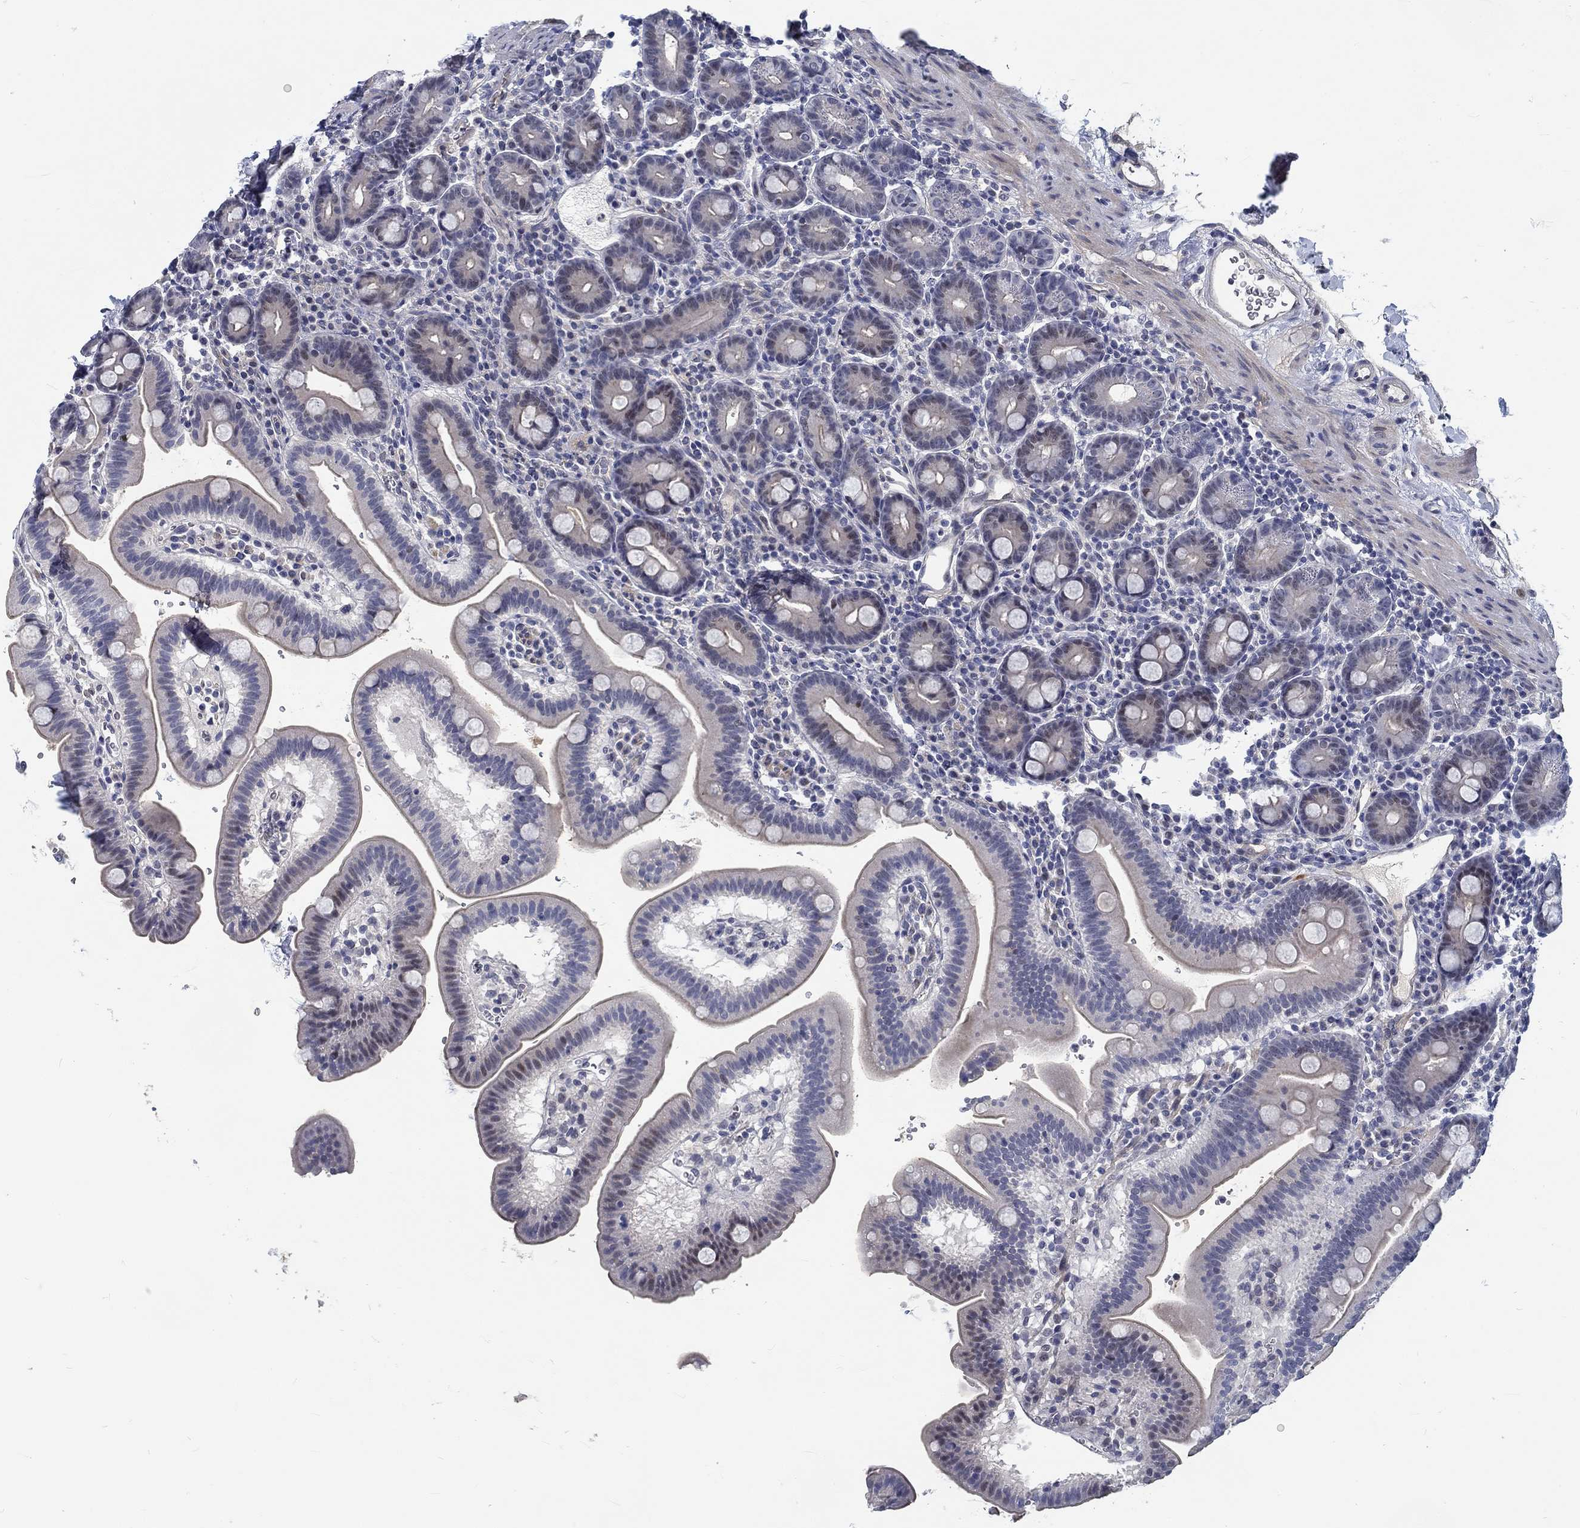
{"staining": {"intensity": "negative", "quantity": "none", "location": "none"}, "tissue": "duodenum", "cell_type": "Glandular cells", "image_type": "normal", "snomed": [{"axis": "morphology", "description": "Normal tissue, NOS"}, {"axis": "topography", "description": "Duodenum"}], "caption": "High power microscopy photomicrograph of an immunohistochemistry histopathology image of unremarkable duodenum, revealing no significant positivity in glandular cells. Nuclei are stained in blue.", "gene": "MYBPC1", "patient": {"sex": "male", "age": 59}}